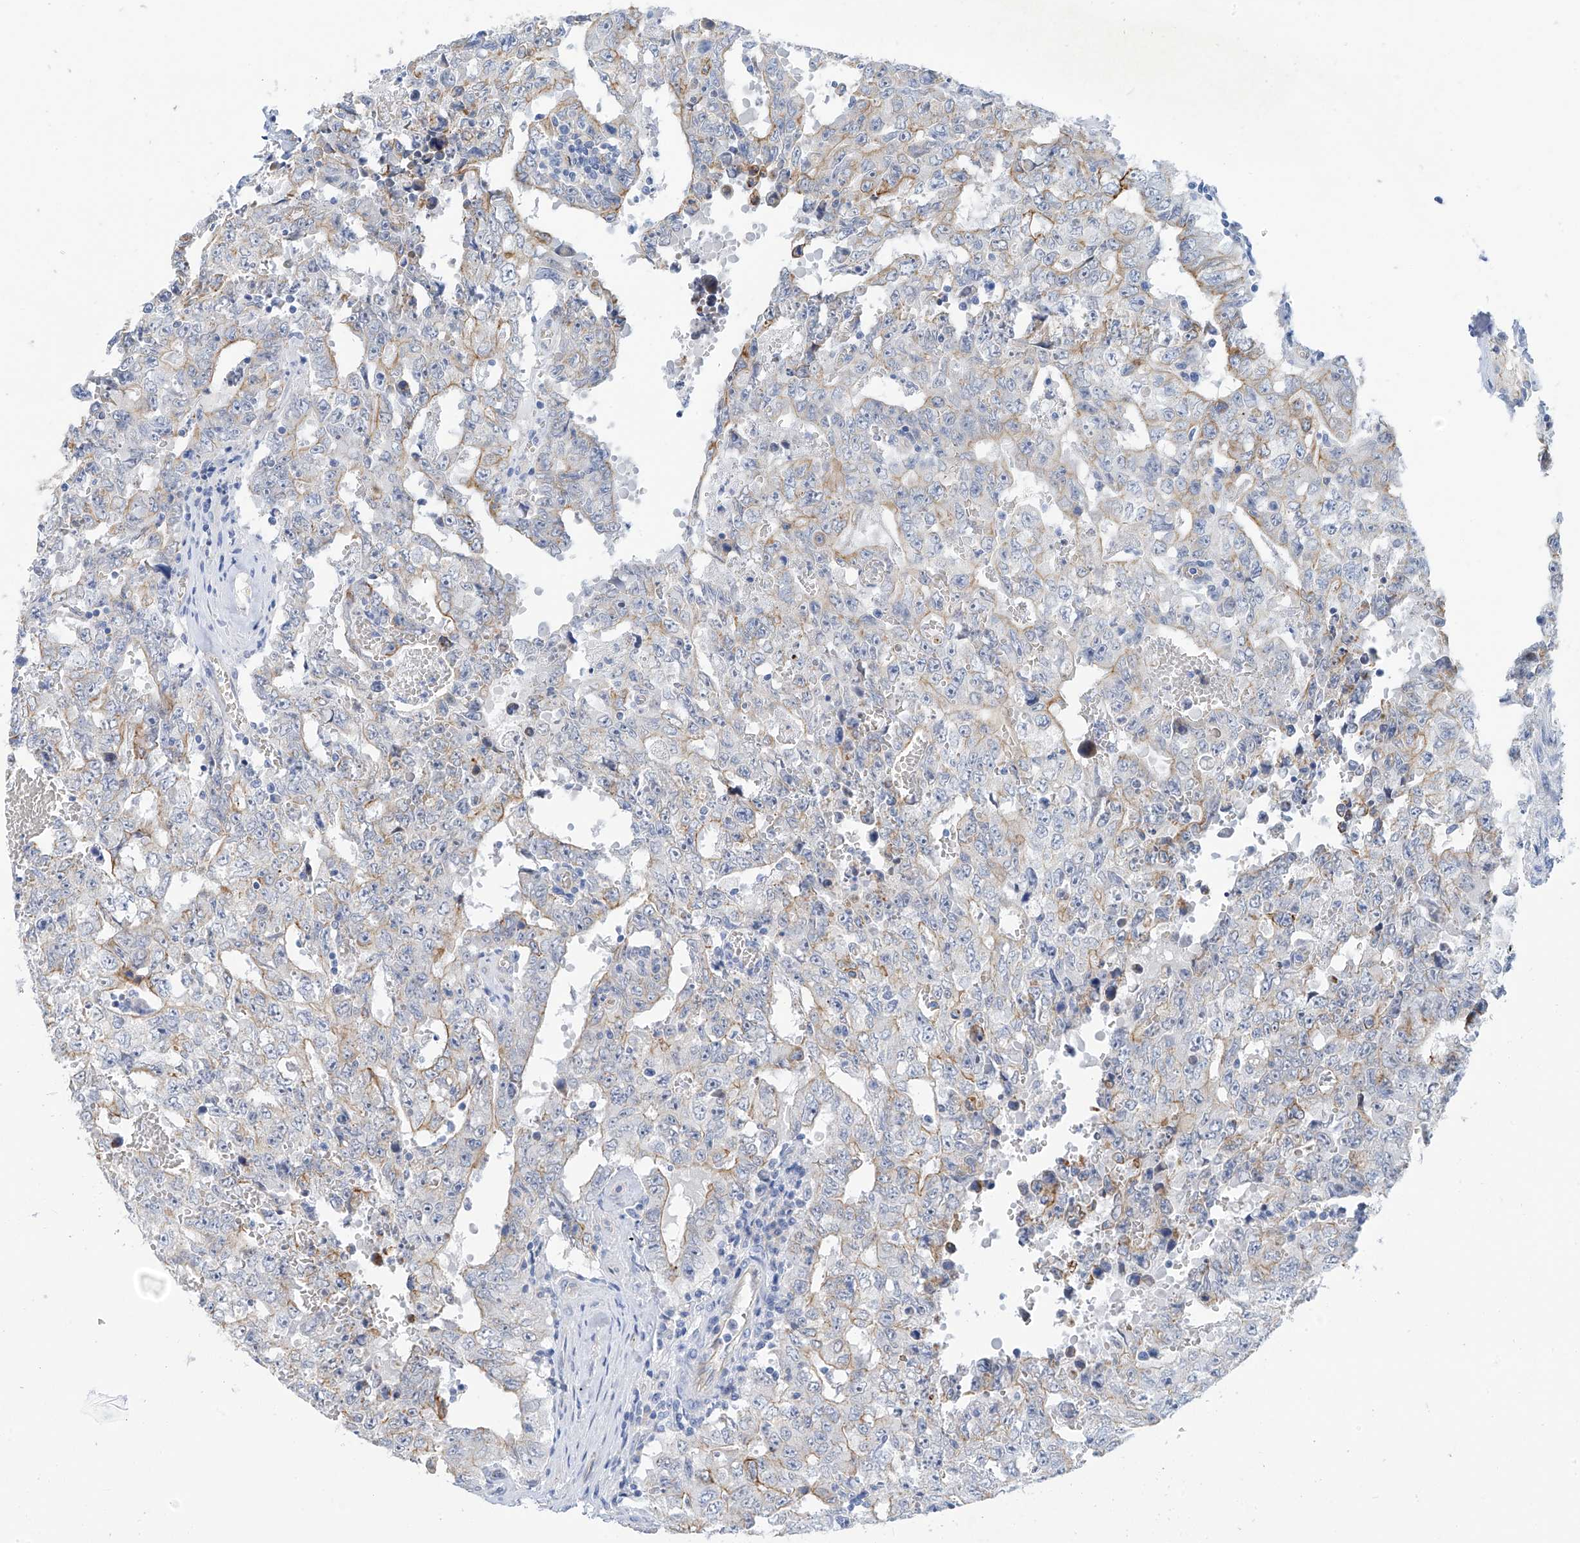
{"staining": {"intensity": "weak", "quantity": "<25%", "location": "cytoplasmic/membranous"}, "tissue": "testis cancer", "cell_type": "Tumor cells", "image_type": "cancer", "snomed": [{"axis": "morphology", "description": "Carcinoma, Embryonal, NOS"}, {"axis": "topography", "description": "Testis"}], "caption": "Tumor cells show no significant positivity in embryonal carcinoma (testis). (Brightfield microscopy of DAB (3,3'-diaminobenzidine) IHC at high magnification).", "gene": "PIK3C2B", "patient": {"sex": "male", "age": 26}}